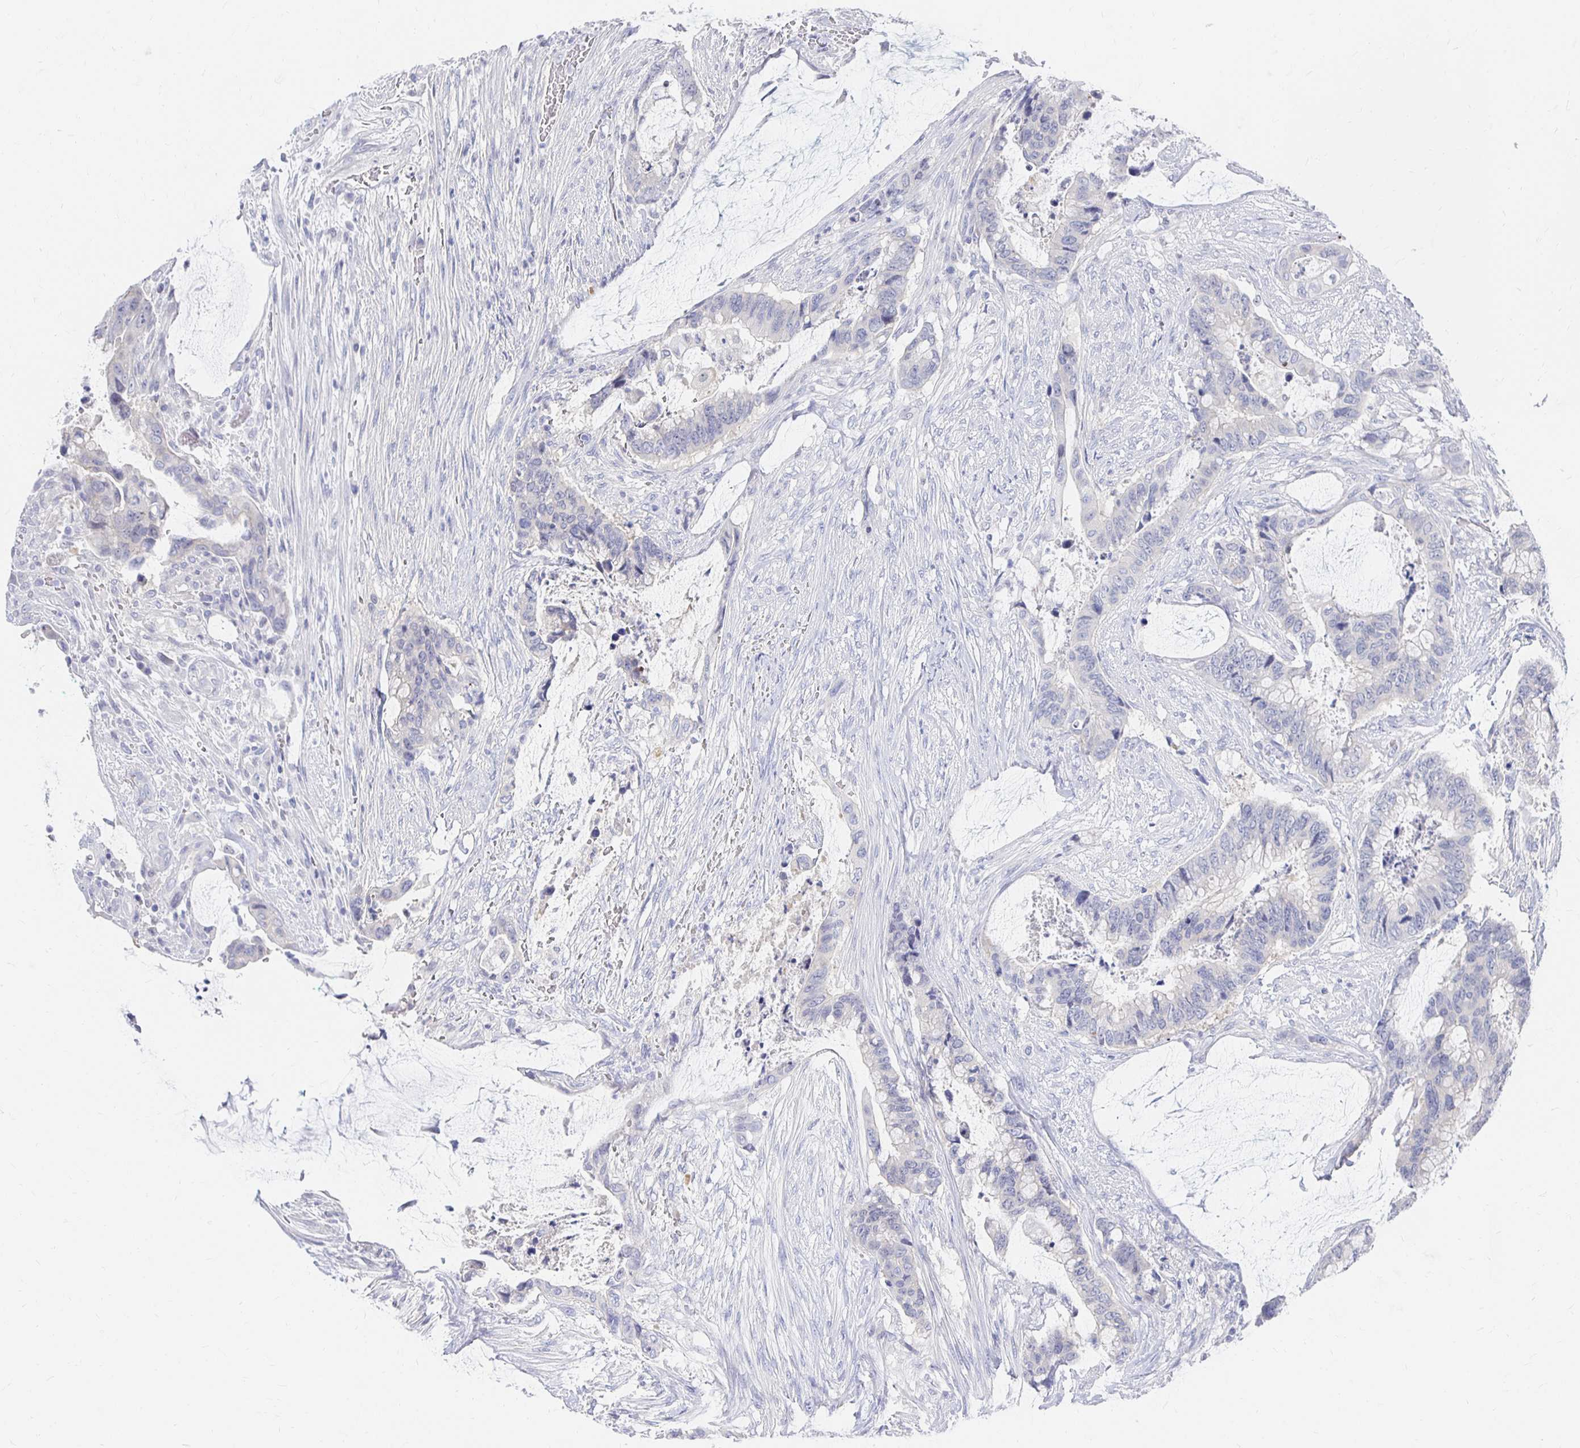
{"staining": {"intensity": "negative", "quantity": "none", "location": "none"}, "tissue": "colorectal cancer", "cell_type": "Tumor cells", "image_type": "cancer", "snomed": [{"axis": "morphology", "description": "Adenocarcinoma, NOS"}, {"axis": "topography", "description": "Rectum"}], "caption": "Image shows no significant protein staining in tumor cells of adenocarcinoma (colorectal).", "gene": "FKRP", "patient": {"sex": "female", "age": 59}}